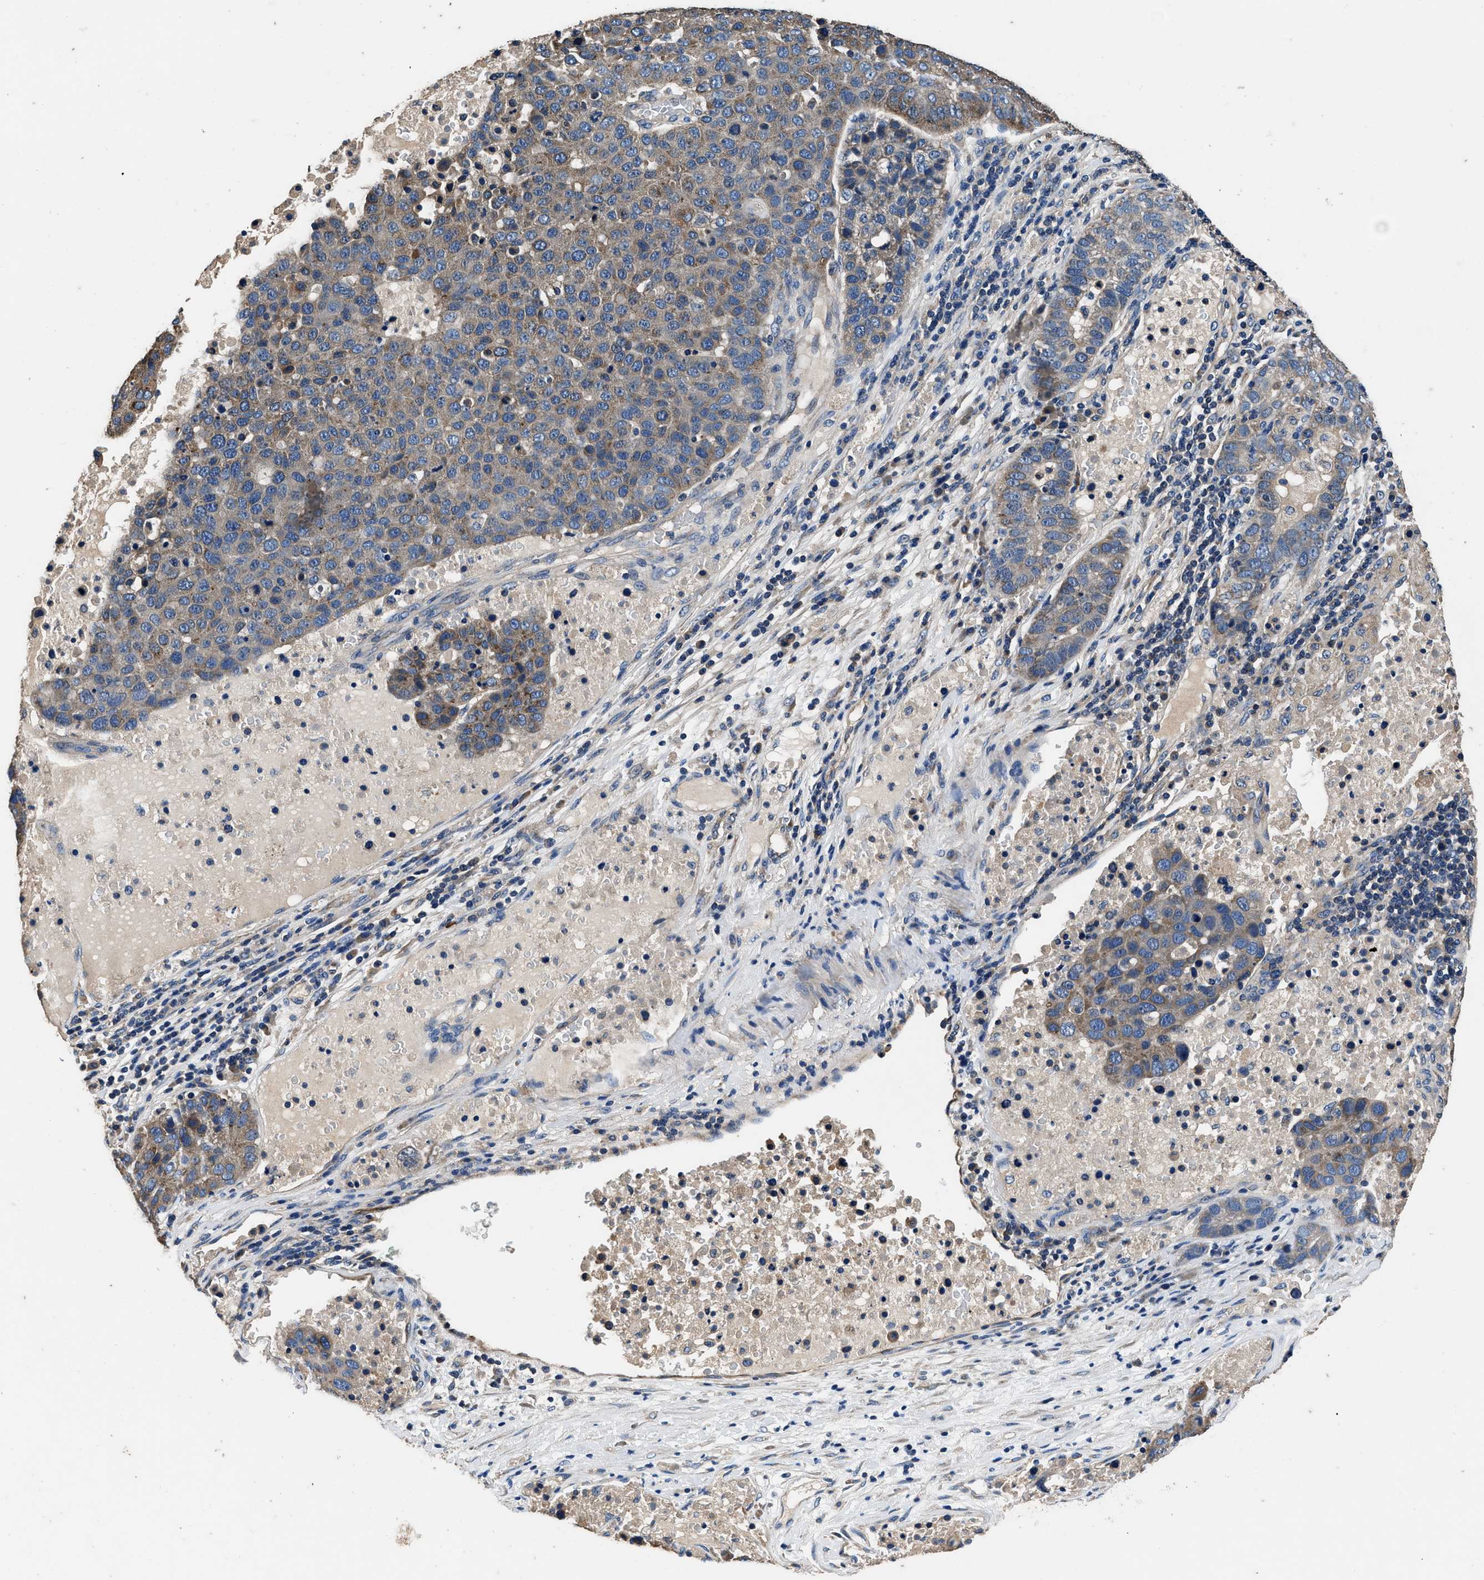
{"staining": {"intensity": "weak", "quantity": "25%-75%", "location": "cytoplasmic/membranous"}, "tissue": "pancreatic cancer", "cell_type": "Tumor cells", "image_type": "cancer", "snomed": [{"axis": "morphology", "description": "Adenocarcinoma, NOS"}, {"axis": "topography", "description": "Pancreas"}], "caption": "Protein analysis of pancreatic cancer (adenocarcinoma) tissue exhibits weak cytoplasmic/membranous staining in approximately 25%-75% of tumor cells.", "gene": "DHRS7B", "patient": {"sex": "female", "age": 61}}